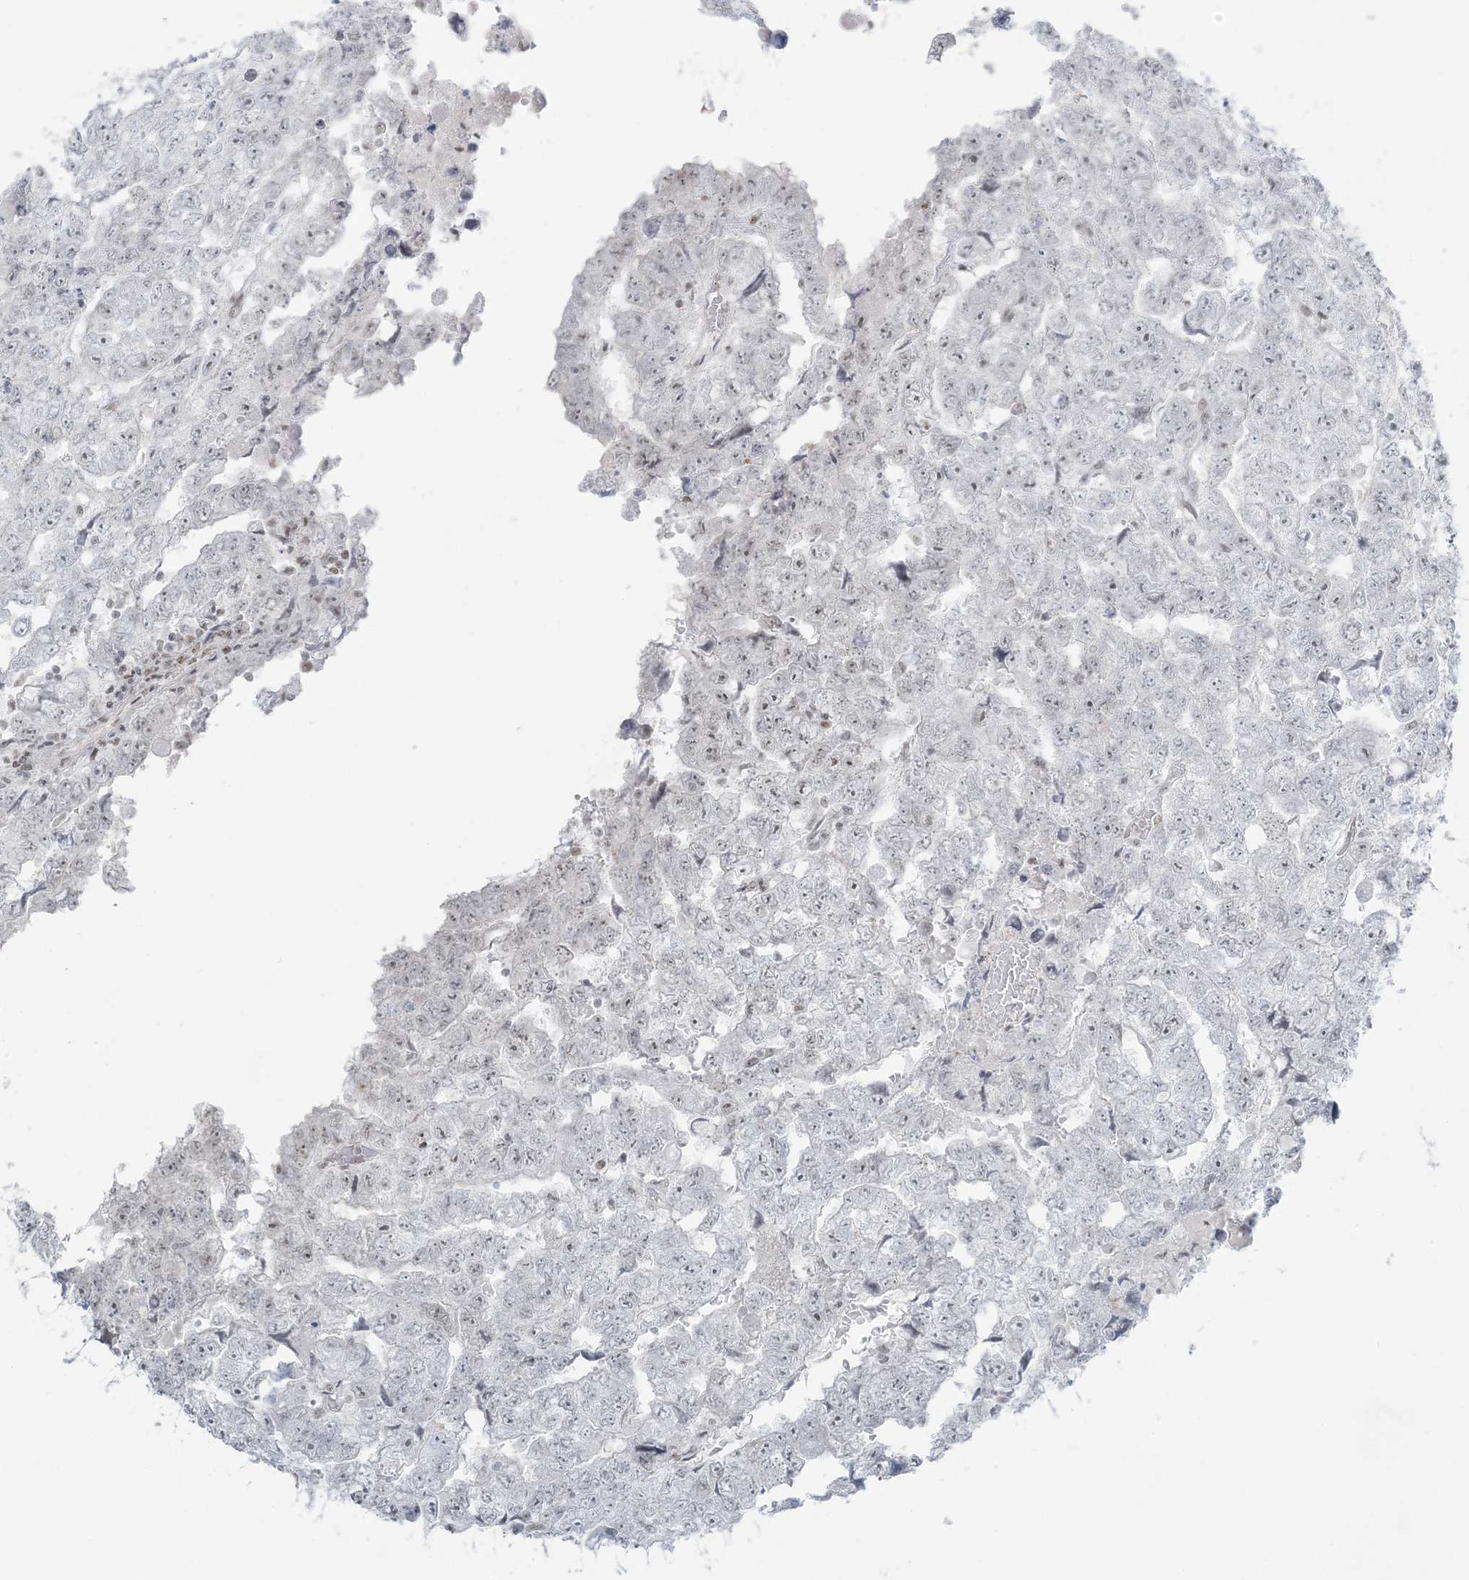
{"staining": {"intensity": "weak", "quantity": "<25%", "location": "nuclear"}, "tissue": "testis cancer", "cell_type": "Tumor cells", "image_type": "cancer", "snomed": [{"axis": "morphology", "description": "Carcinoma, Embryonal, NOS"}, {"axis": "topography", "description": "Testis"}], "caption": "The immunohistochemistry photomicrograph has no significant expression in tumor cells of testis embryonal carcinoma tissue. (DAB IHC visualized using brightfield microscopy, high magnification).", "gene": "ZNF787", "patient": {"sex": "male", "age": 36}}